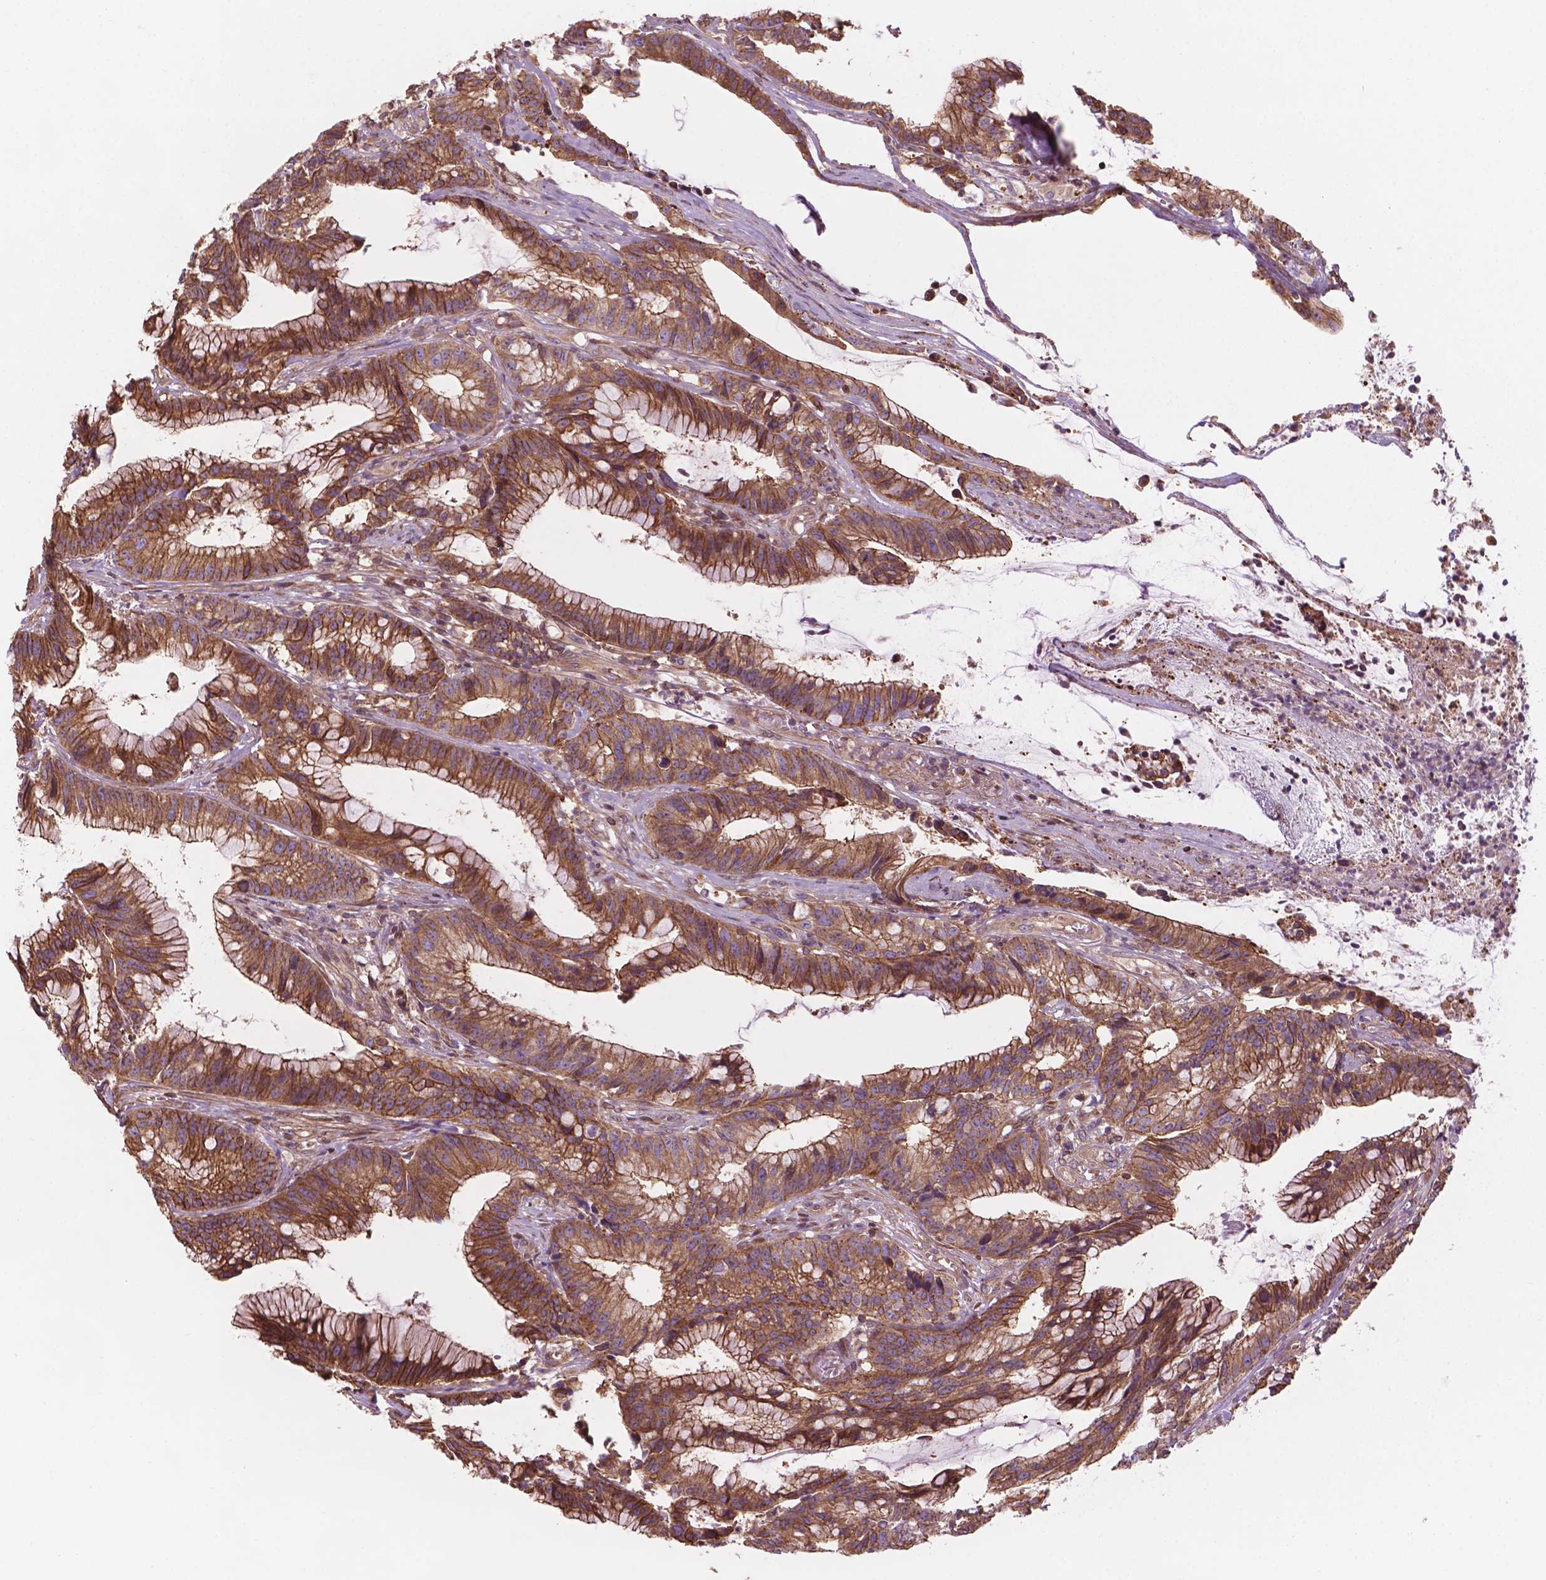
{"staining": {"intensity": "strong", "quantity": ">75%", "location": "cytoplasmic/membranous"}, "tissue": "colorectal cancer", "cell_type": "Tumor cells", "image_type": "cancer", "snomed": [{"axis": "morphology", "description": "Adenocarcinoma, NOS"}, {"axis": "topography", "description": "Colon"}], "caption": "This is a histology image of immunohistochemistry staining of adenocarcinoma (colorectal), which shows strong expression in the cytoplasmic/membranous of tumor cells.", "gene": "SURF4", "patient": {"sex": "female", "age": 78}}